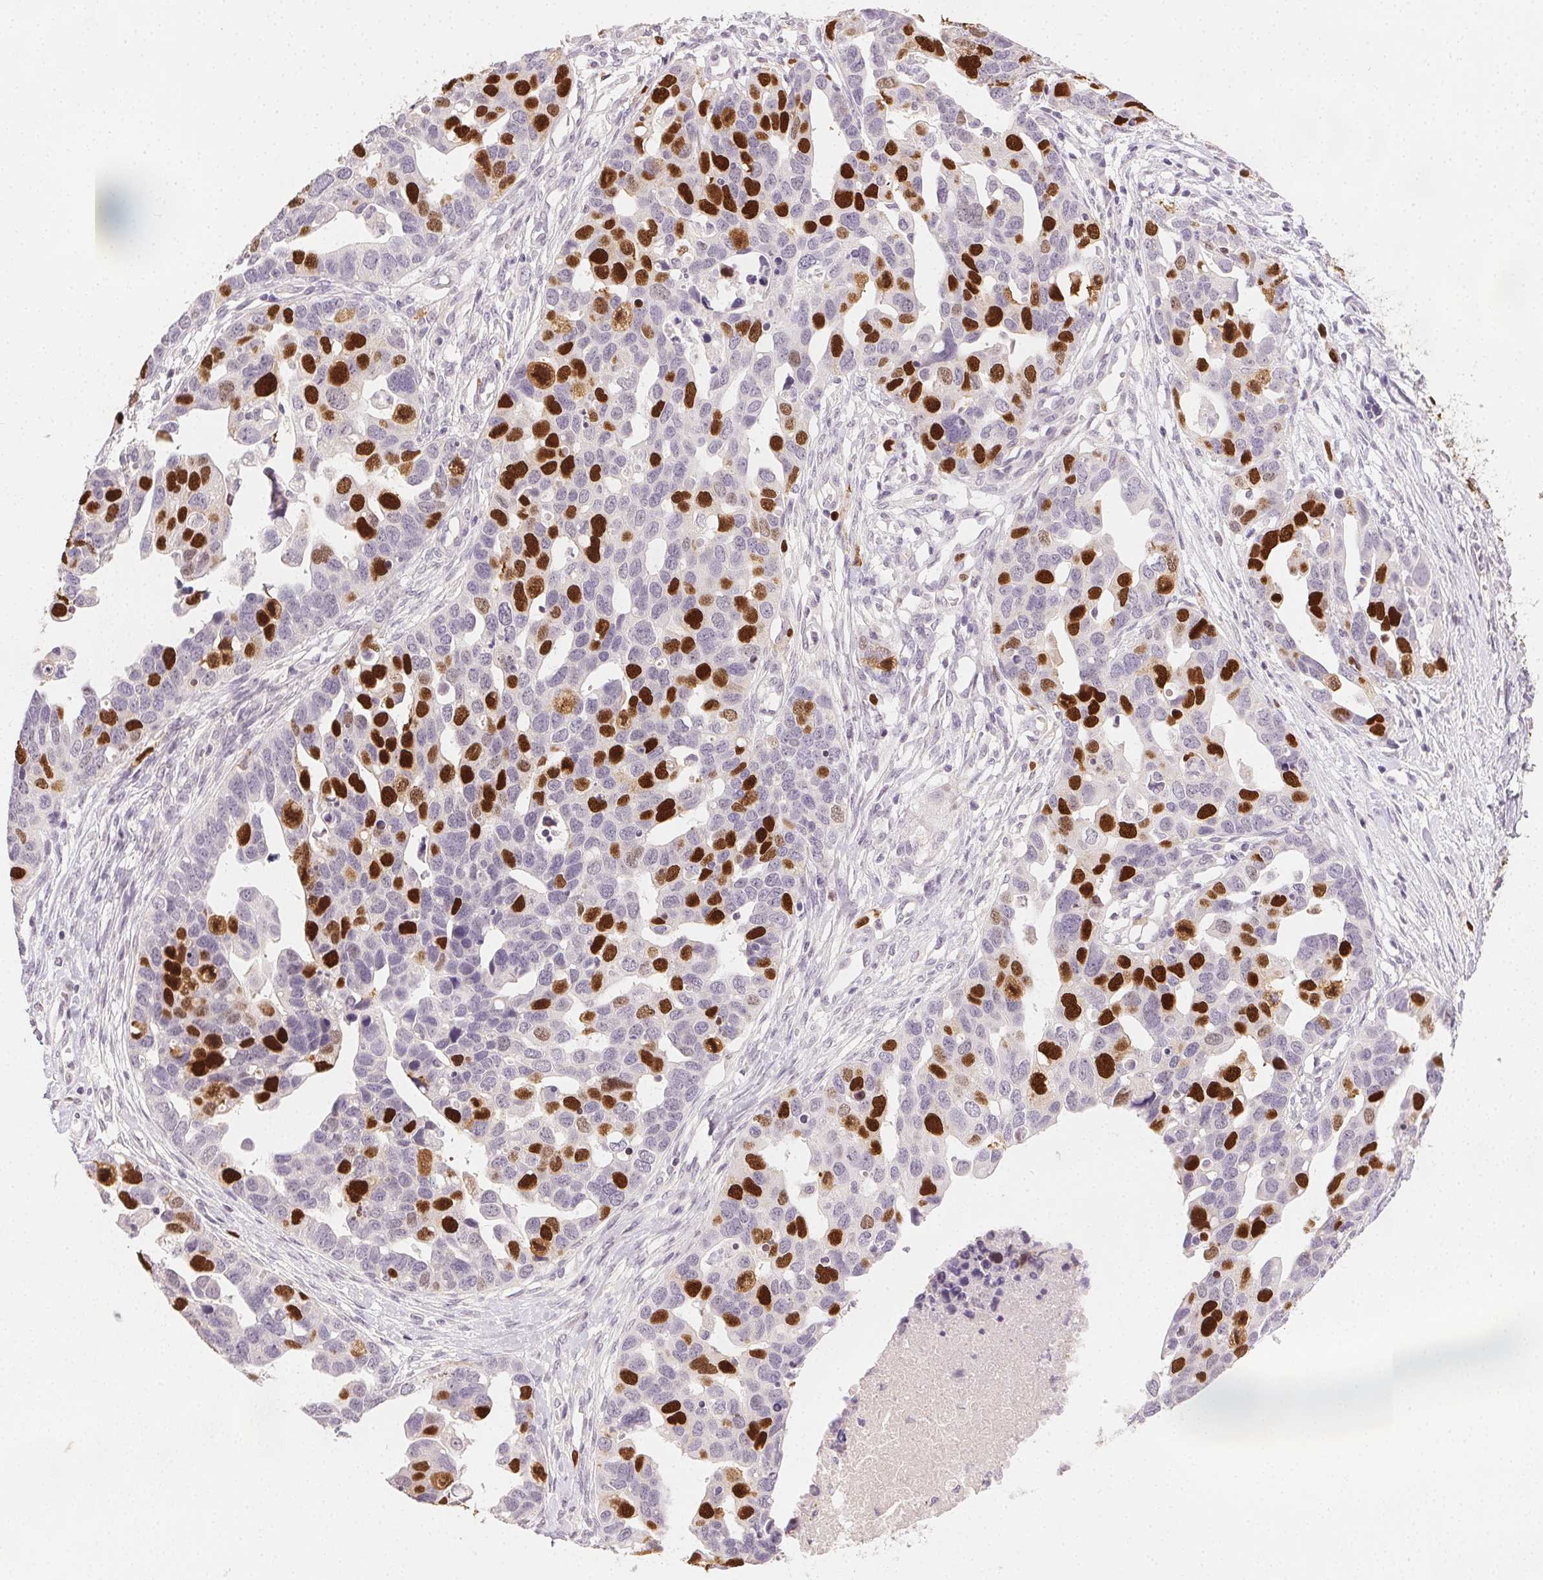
{"staining": {"intensity": "moderate", "quantity": "25%-75%", "location": "nuclear"}, "tissue": "ovarian cancer", "cell_type": "Tumor cells", "image_type": "cancer", "snomed": [{"axis": "morphology", "description": "Cystadenocarcinoma, serous, NOS"}, {"axis": "topography", "description": "Ovary"}], "caption": "Immunohistochemistry image of human ovarian cancer (serous cystadenocarcinoma) stained for a protein (brown), which exhibits medium levels of moderate nuclear positivity in about 25%-75% of tumor cells.", "gene": "ANLN", "patient": {"sex": "female", "age": 54}}